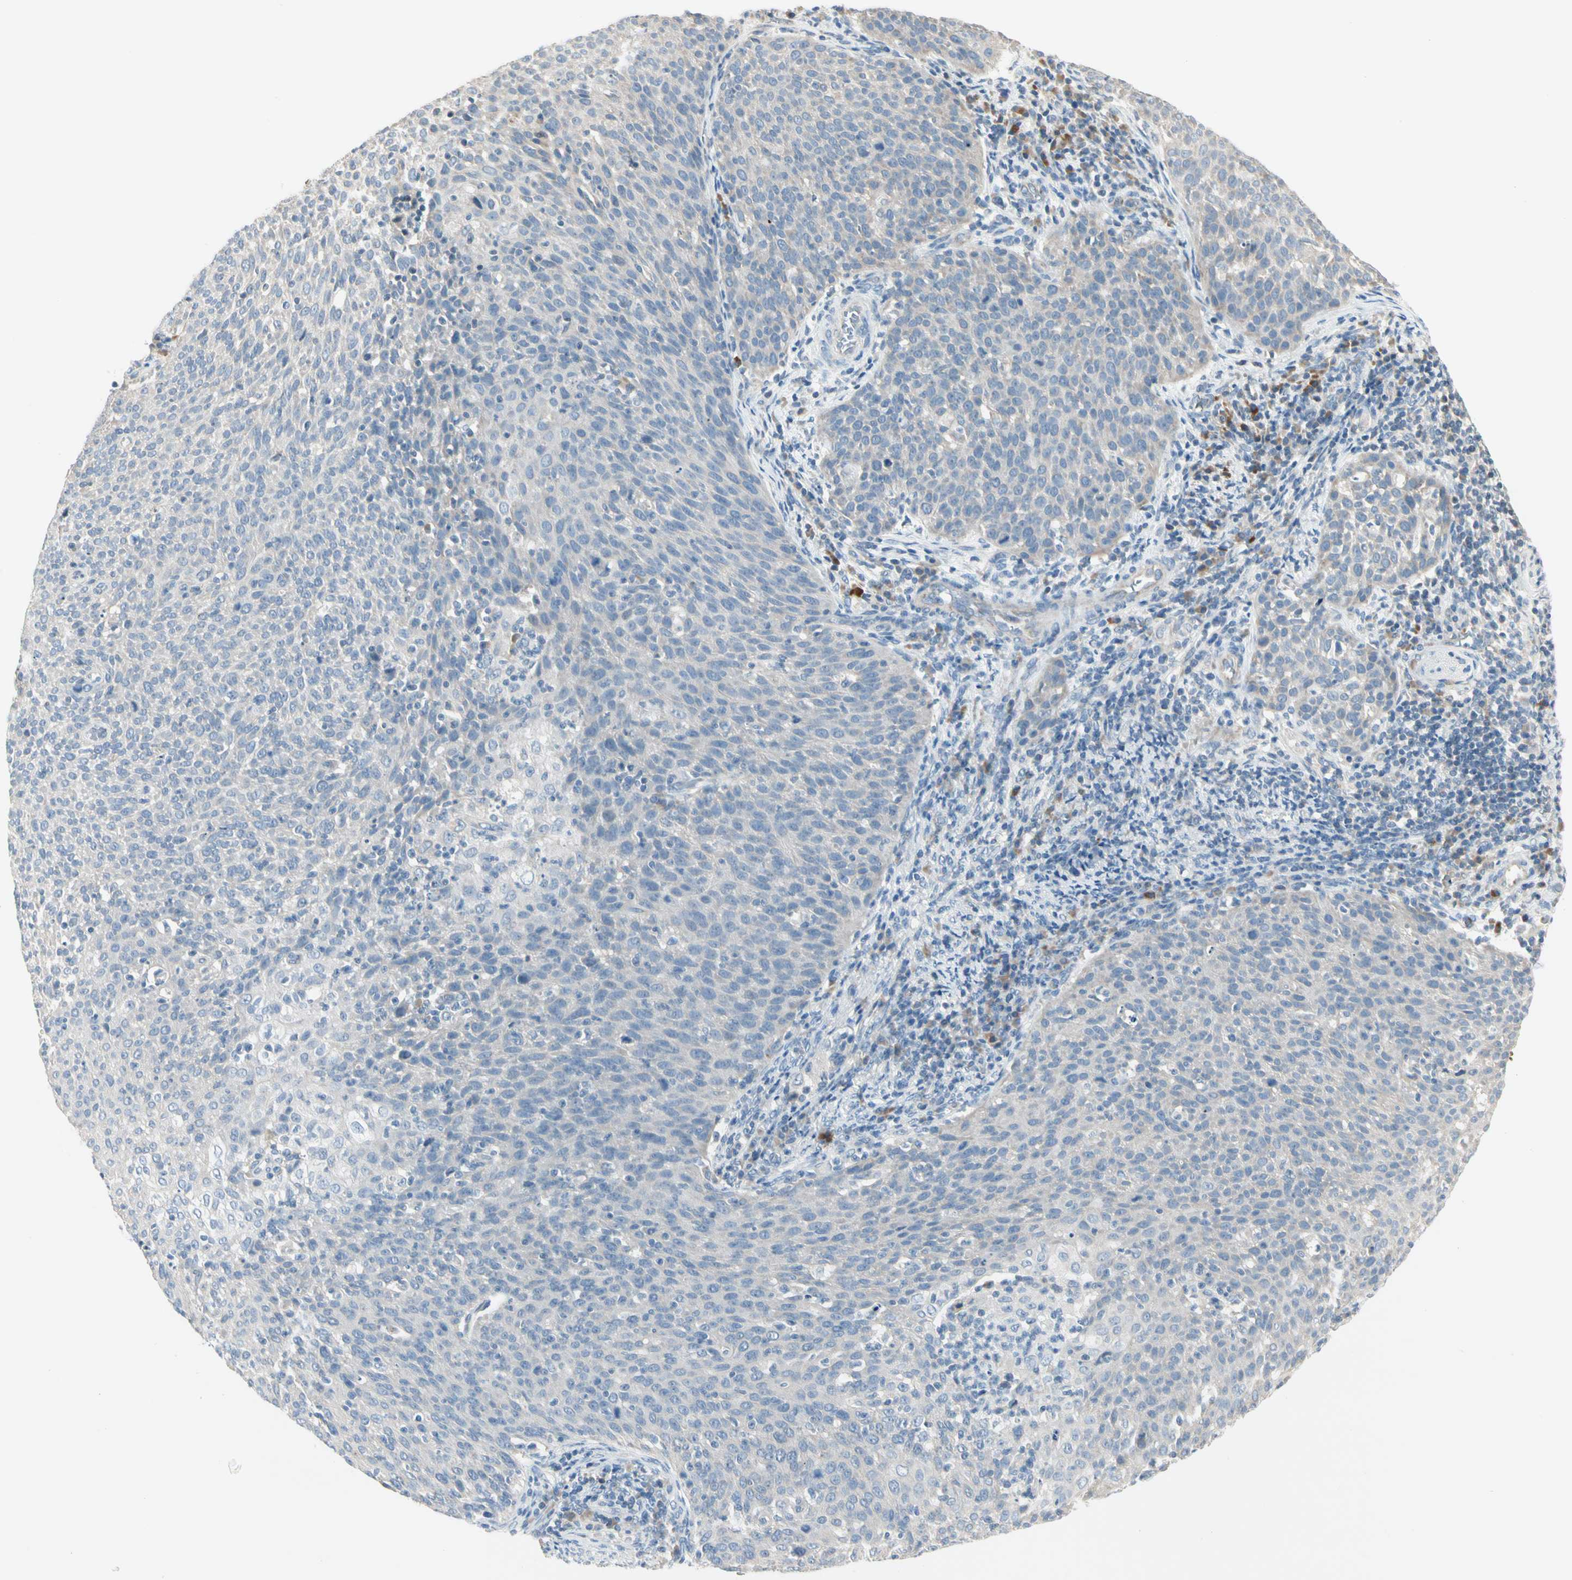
{"staining": {"intensity": "negative", "quantity": "none", "location": "none"}, "tissue": "cervical cancer", "cell_type": "Tumor cells", "image_type": "cancer", "snomed": [{"axis": "morphology", "description": "Squamous cell carcinoma, NOS"}, {"axis": "topography", "description": "Cervix"}], "caption": "IHC histopathology image of neoplastic tissue: cervical cancer stained with DAB (3,3'-diaminobenzidine) reveals no significant protein positivity in tumor cells.", "gene": "ALDH18A1", "patient": {"sex": "female", "age": 38}}